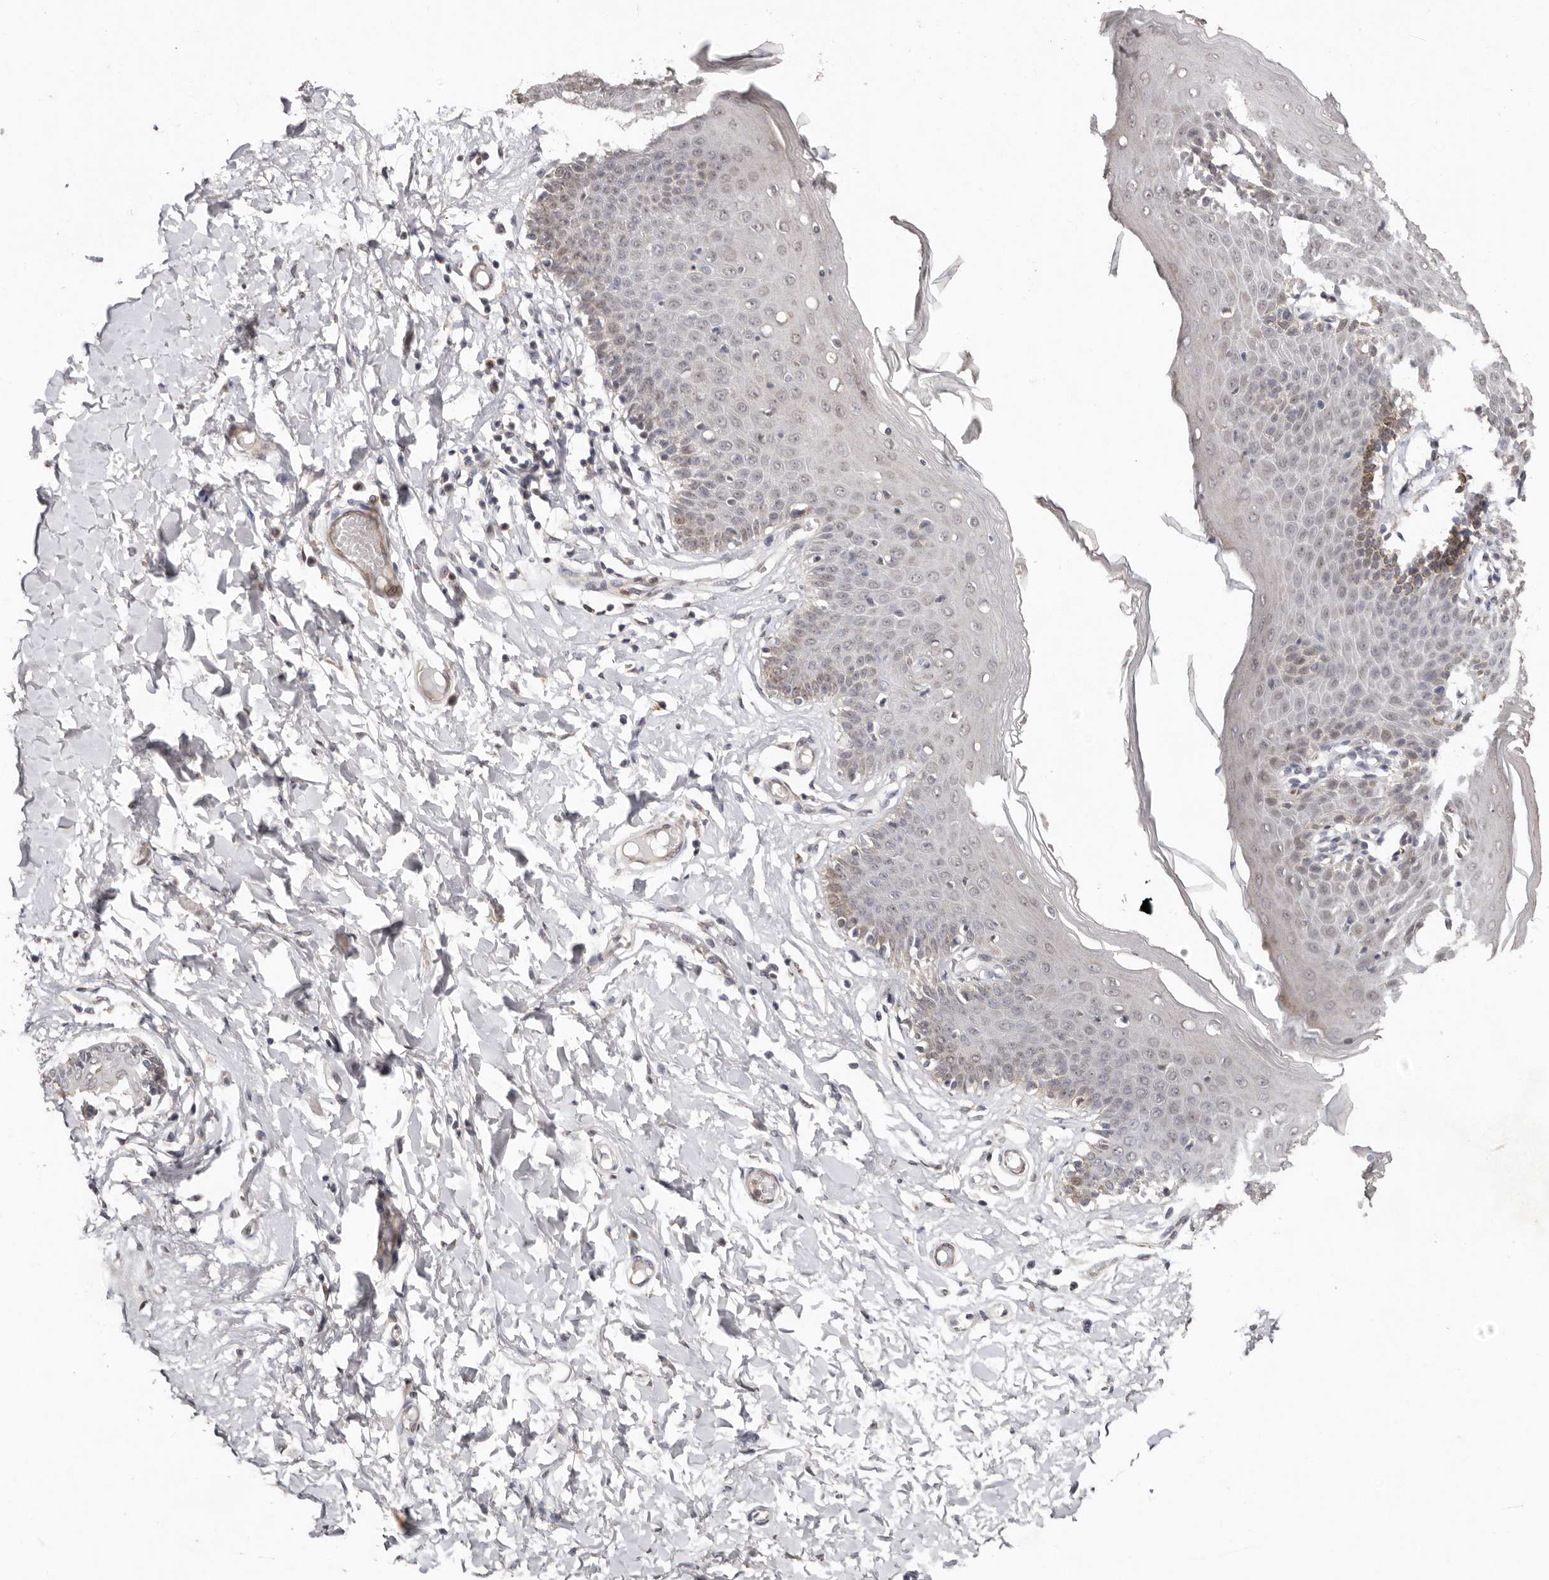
{"staining": {"intensity": "weak", "quantity": "<25%", "location": "cytoplasmic/membranous"}, "tissue": "skin", "cell_type": "Epidermal cells", "image_type": "normal", "snomed": [{"axis": "morphology", "description": "Normal tissue, NOS"}, {"axis": "topography", "description": "Vulva"}], "caption": "Epidermal cells show no significant expression in normal skin. Nuclei are stained in blue.", "gene": "SULT1E1", "patient": {"sex": "female", "age": 66}}